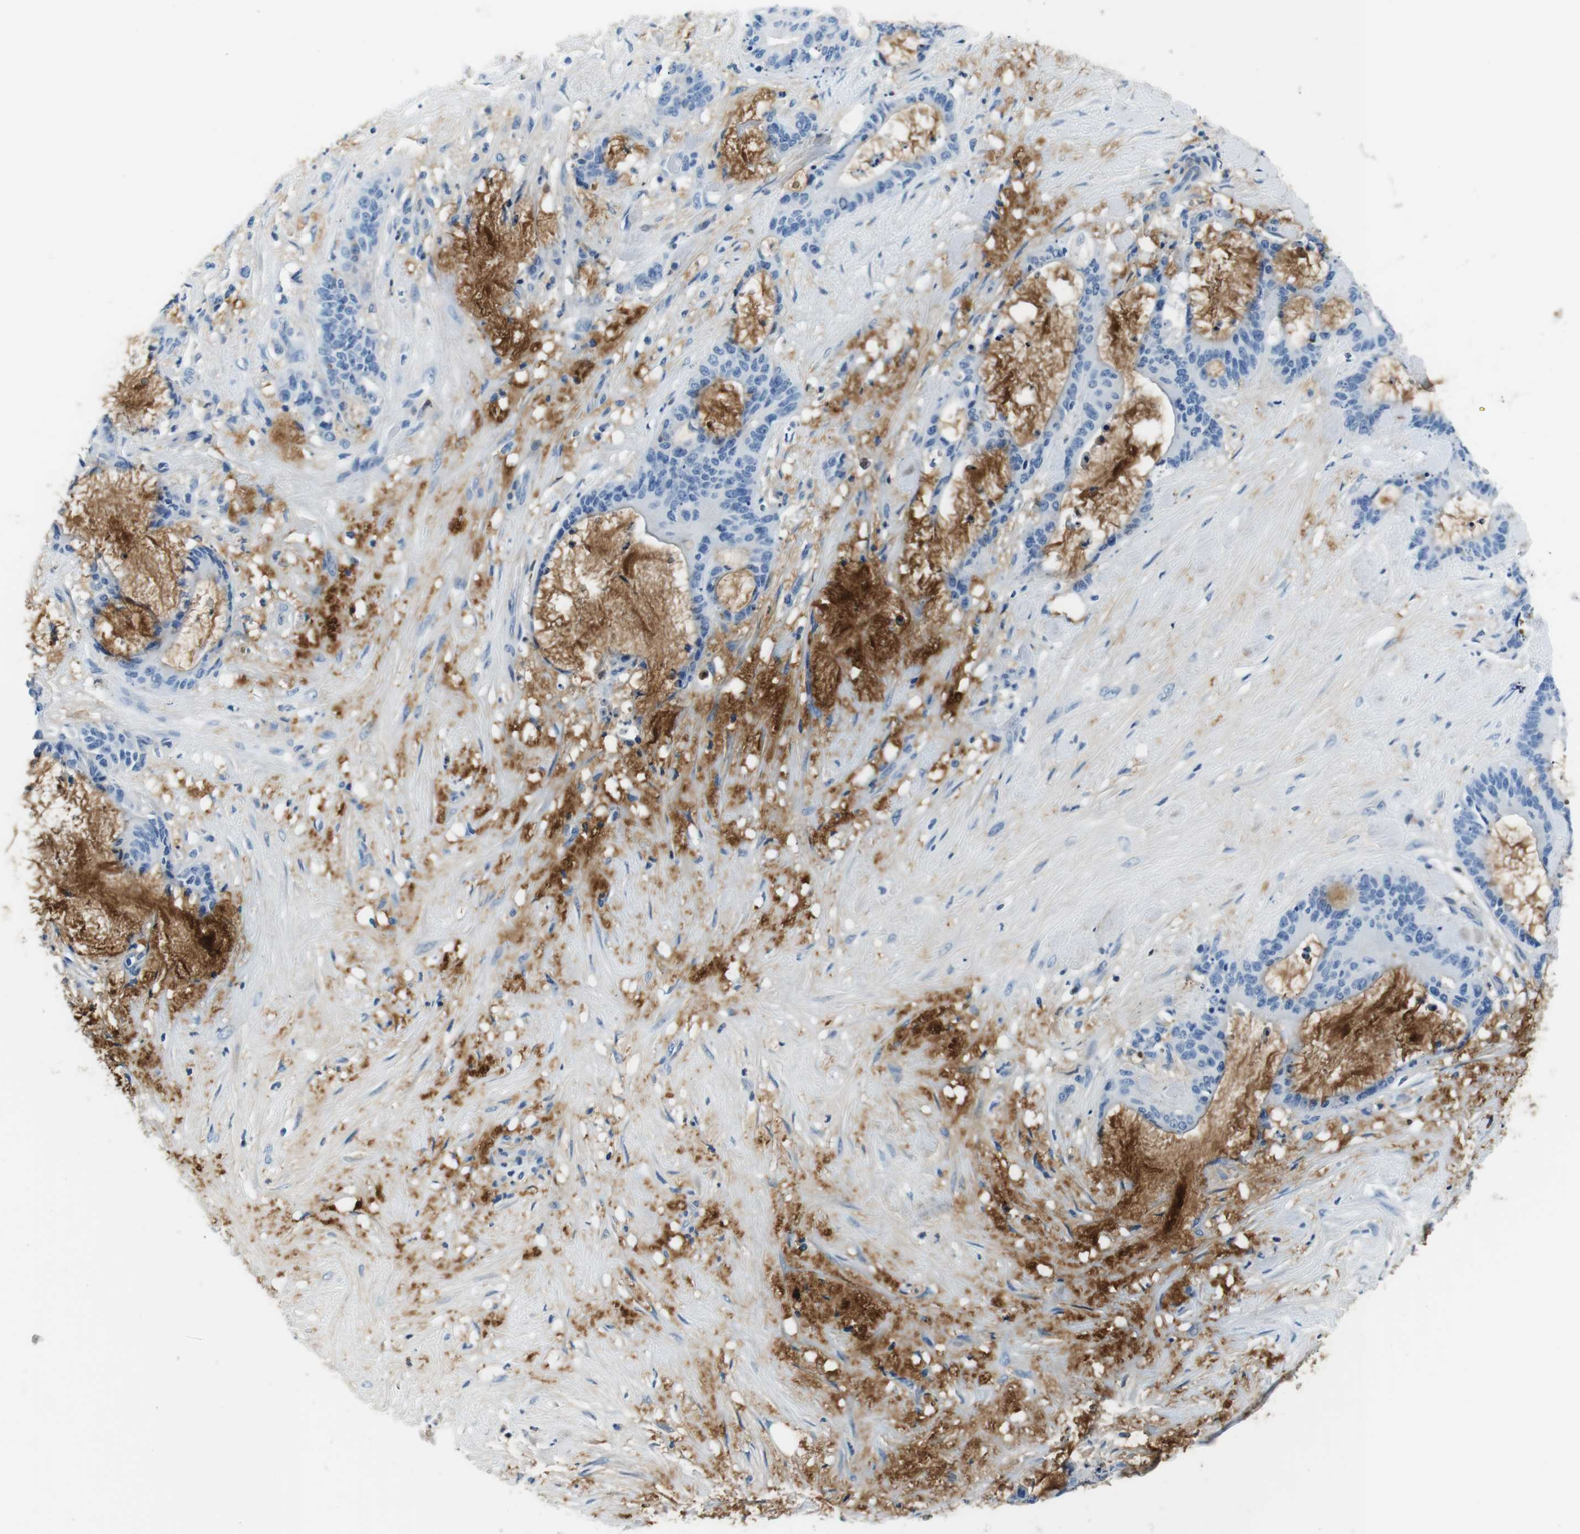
{"staining": {"intensity": "negative", "quantity": "none", "location": "none"}, "tissue": "liver cancer", "cell_type": "Tumor cells", "image_type": "cancer", "snomed": [{"axis": "morphology", "description": "Cholangiocarcinoma"}, {"axis": "topography", "description": "Liver"}], "caption": "IHC micrograph of liver cholangiocarcinoma stained for a protein (brown), which displays no expression in tumor cells.", "gene": "IGKC", "patient": {"sex": "female", "age": 73}}